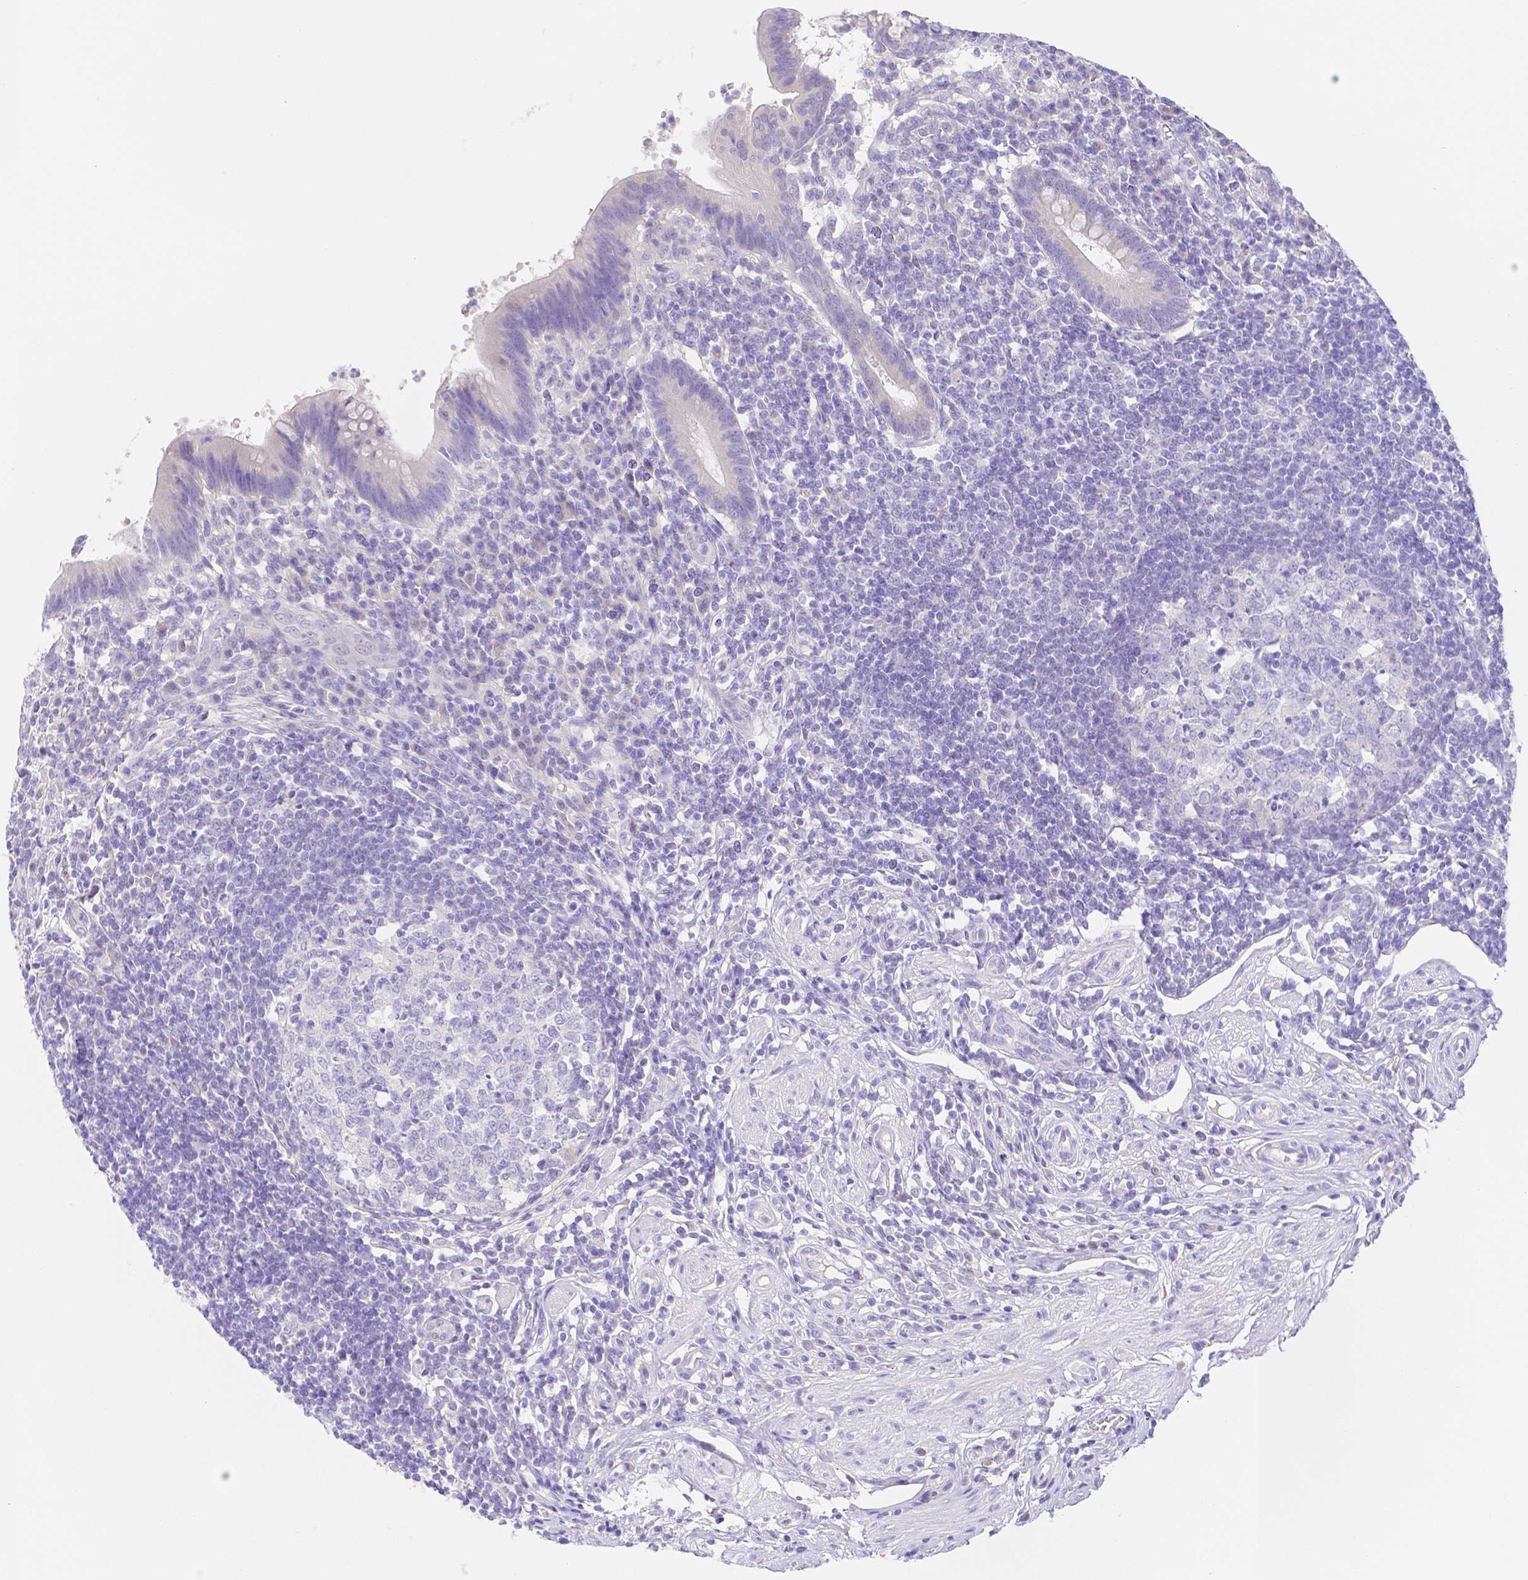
{"staining": {"intensity": "negative", "quantity": "none", "location": "none"}, "tissue": "appendix", "cell_type": "Glandular cells", "image_type": "normal", "snomed": [{"axis": "morphology", "description": "Normal tissue, NOS"}, {"axis": "topography", "description": "Appendix"}], "caption": "Glandular cells are negative for brown protein staining in unremarkable appendix. (DAB IHC with hematoxylin counter stain).", "gene": "ZG16B", "patient": {"sex": "female", "age": 56}}